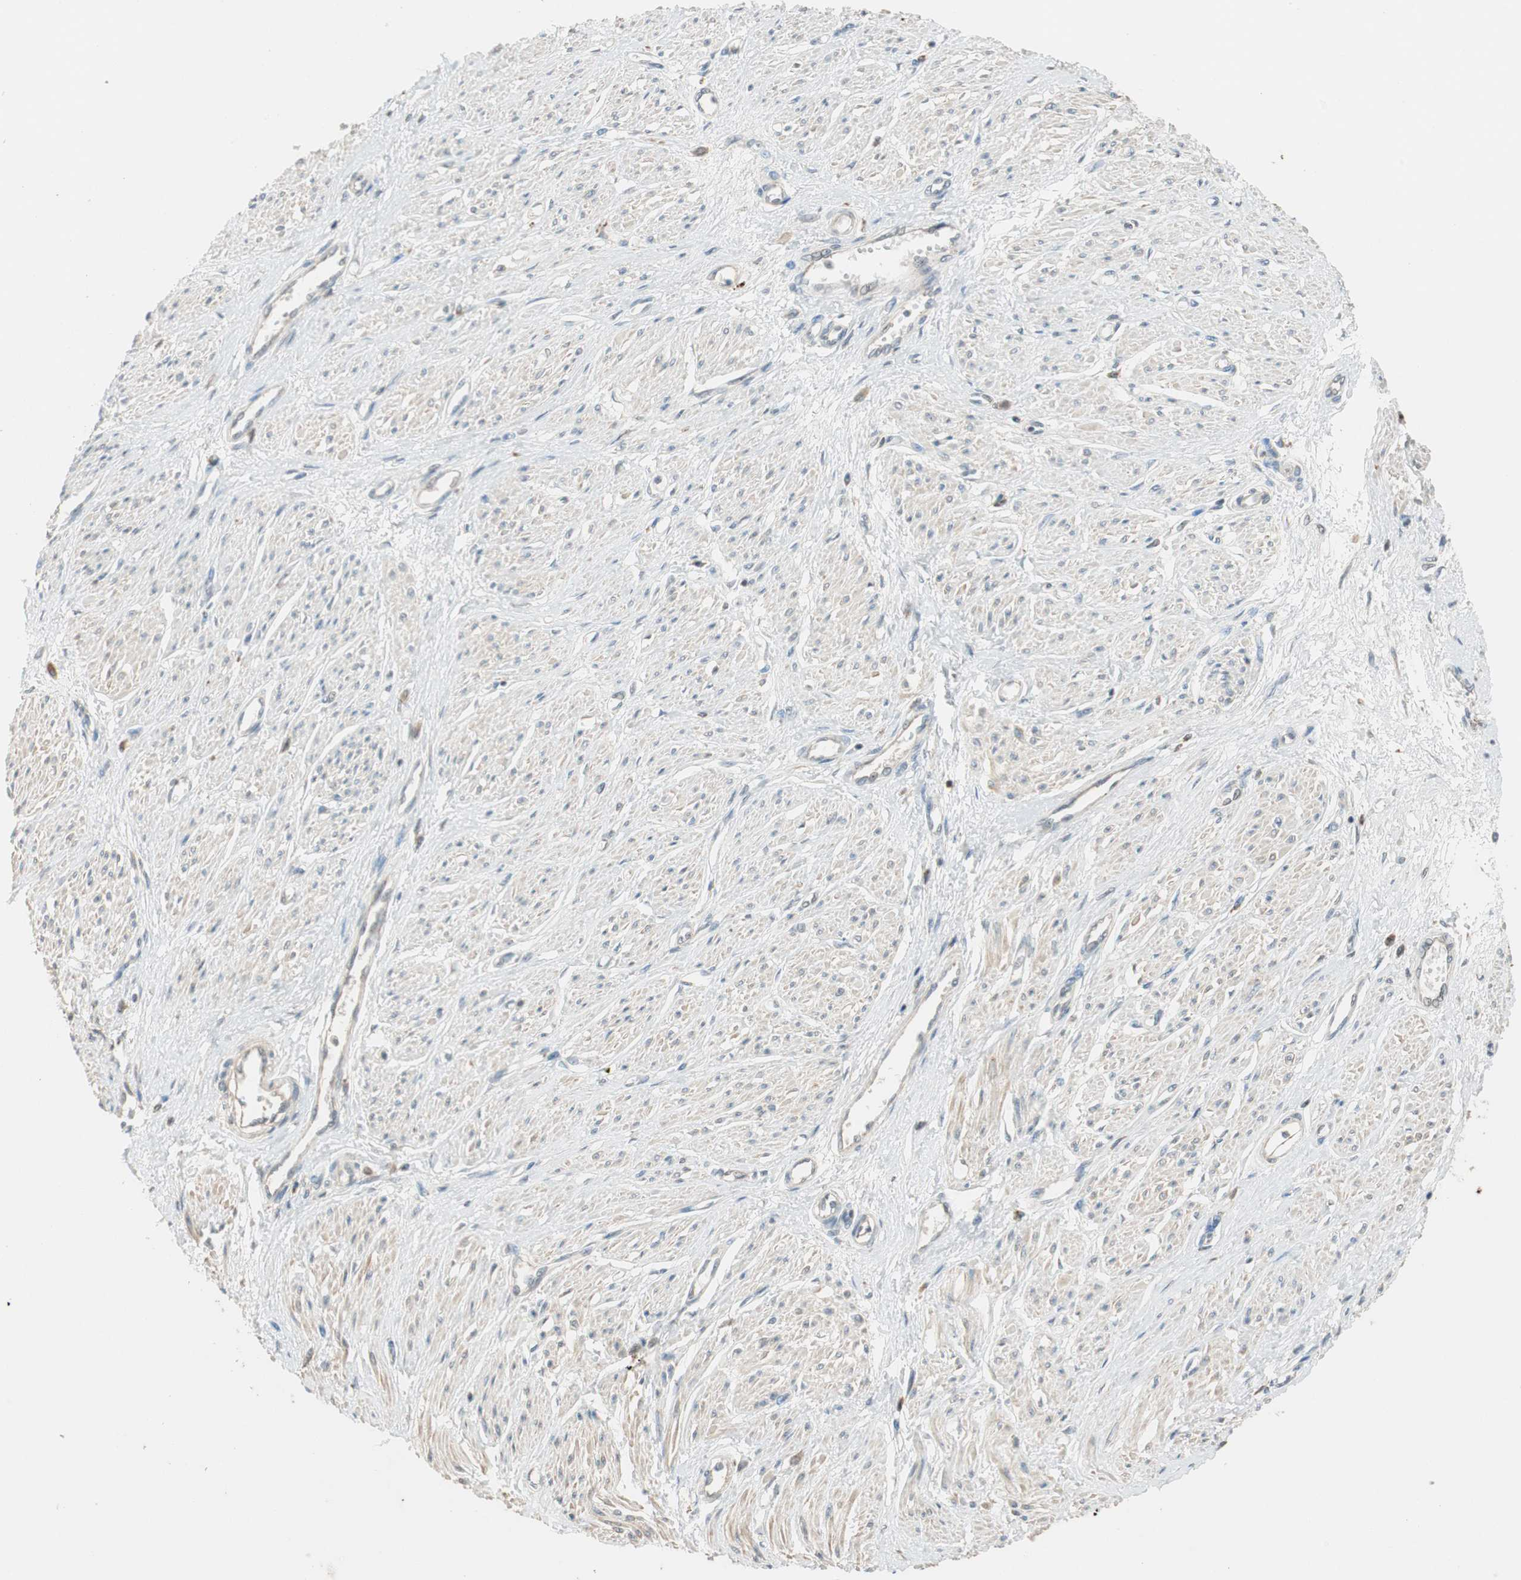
{"staining": {"intensity": "negative", "quantity": "none", "location": "none"}, "tissue": "smooth muscle", "cell_type": "Smooth muscle cells", "image_type": "normal", "snomed": [{"axis": "morphology", "description": "Normal tissue, NOS"}, {"axis": "topography", "description": "Smooth muscle"}, {"axis": "topography", "description": "Uterus"}], "caption": "This is an immunohistochemistry (IHC) image of benign smooth muscle. There is no expression in smooth muscle cells.", "gene": "GLB1", "patient": {"sex": "female", "age": 39}}